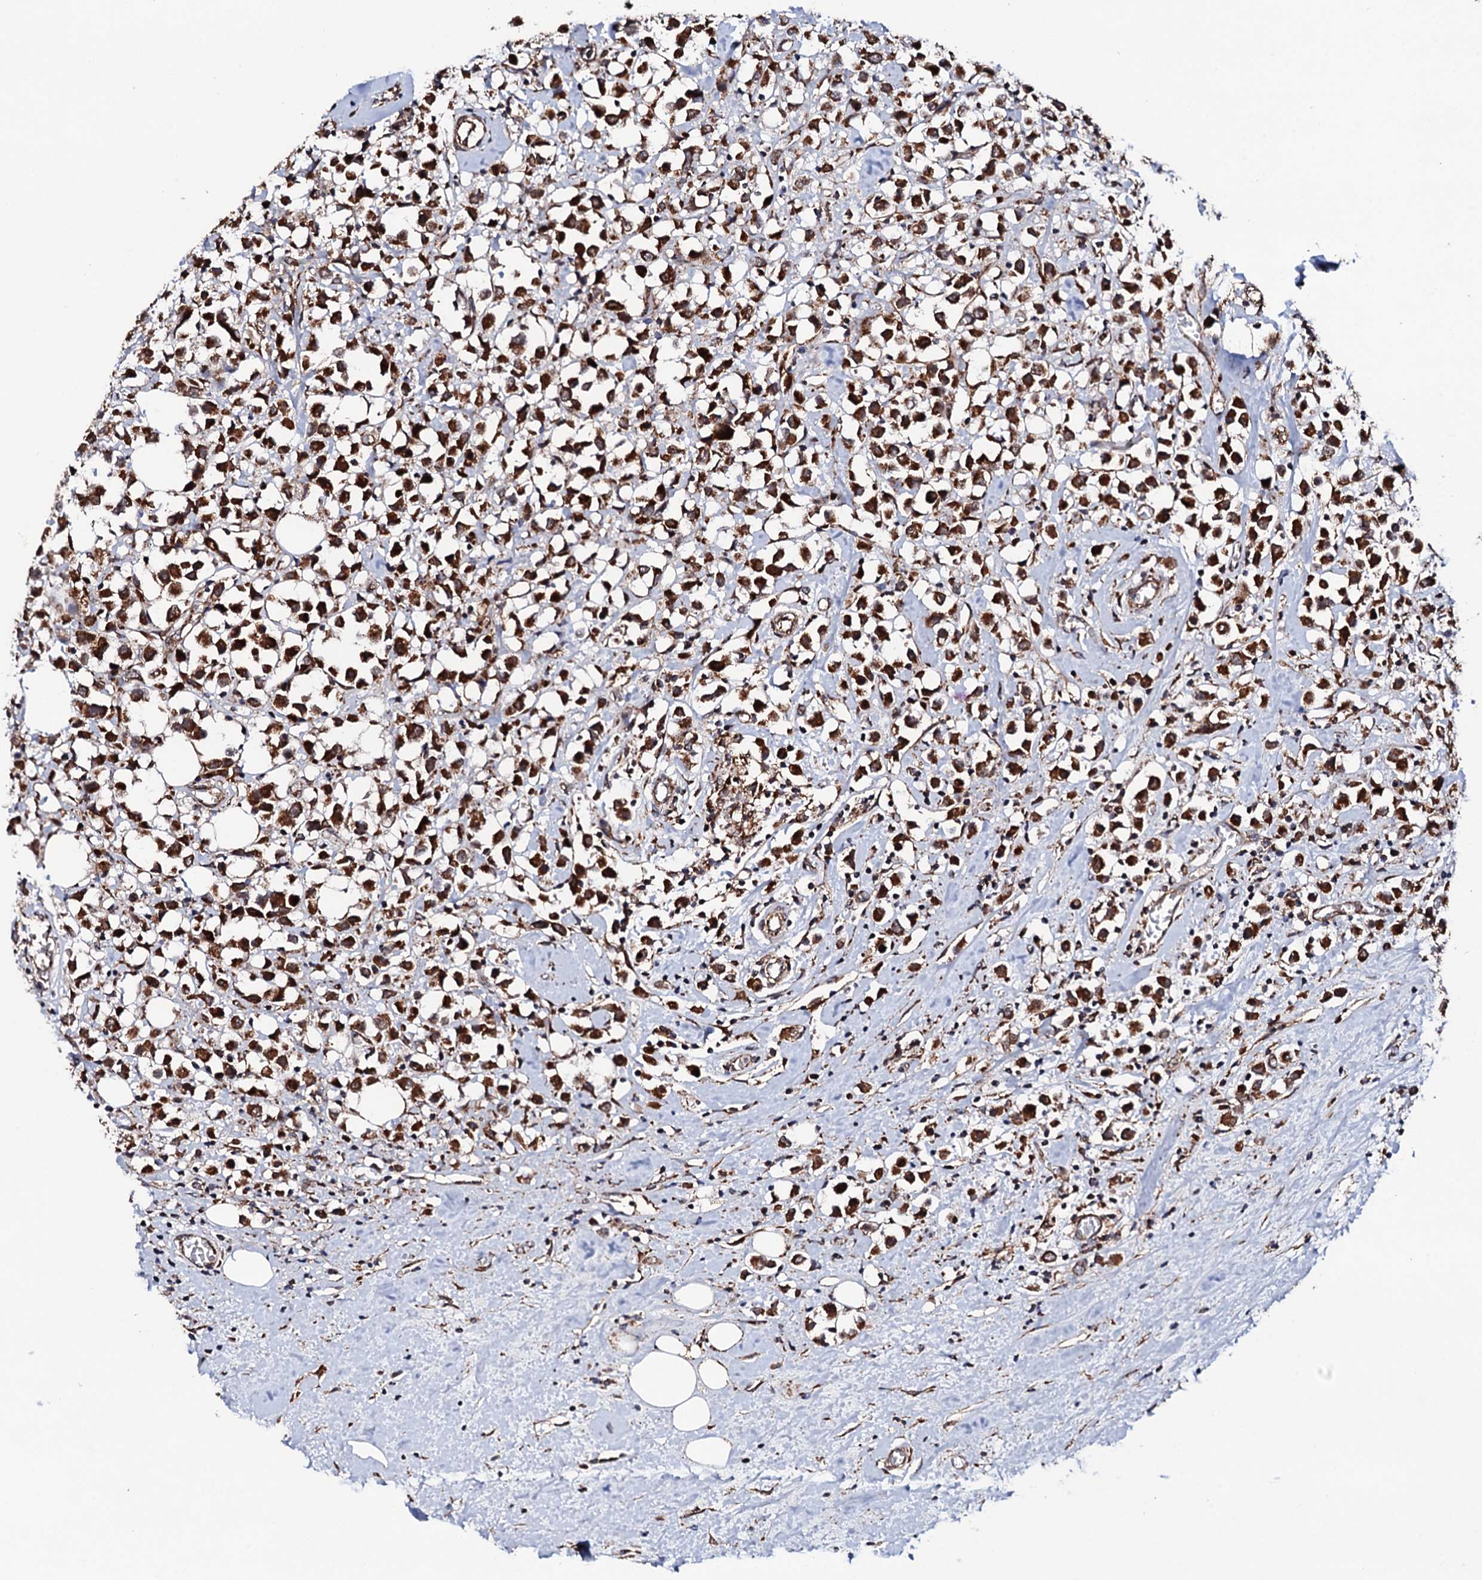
{"staining": {"intensity": "strong", "quantity": ">75%", "location": "cytoplasmic/membranous"}, "tissue": "breast cancer", "cell_type": "Tumor cells", "image_type": "cancer", "snomed": [{"axis": "morphology", "description": "Duct carcinoma"}, {"axis": "topography", "description": "Breast"}], "caption": "IHC histopathology image of human breast cancer stained for a protein (brown), which reveals high levels of strong cytoplasmic/membranous expression in approximately >75% of tumor cells.", "gene": "MTIF3", "patient": {"sex": "female", "age": 61}}